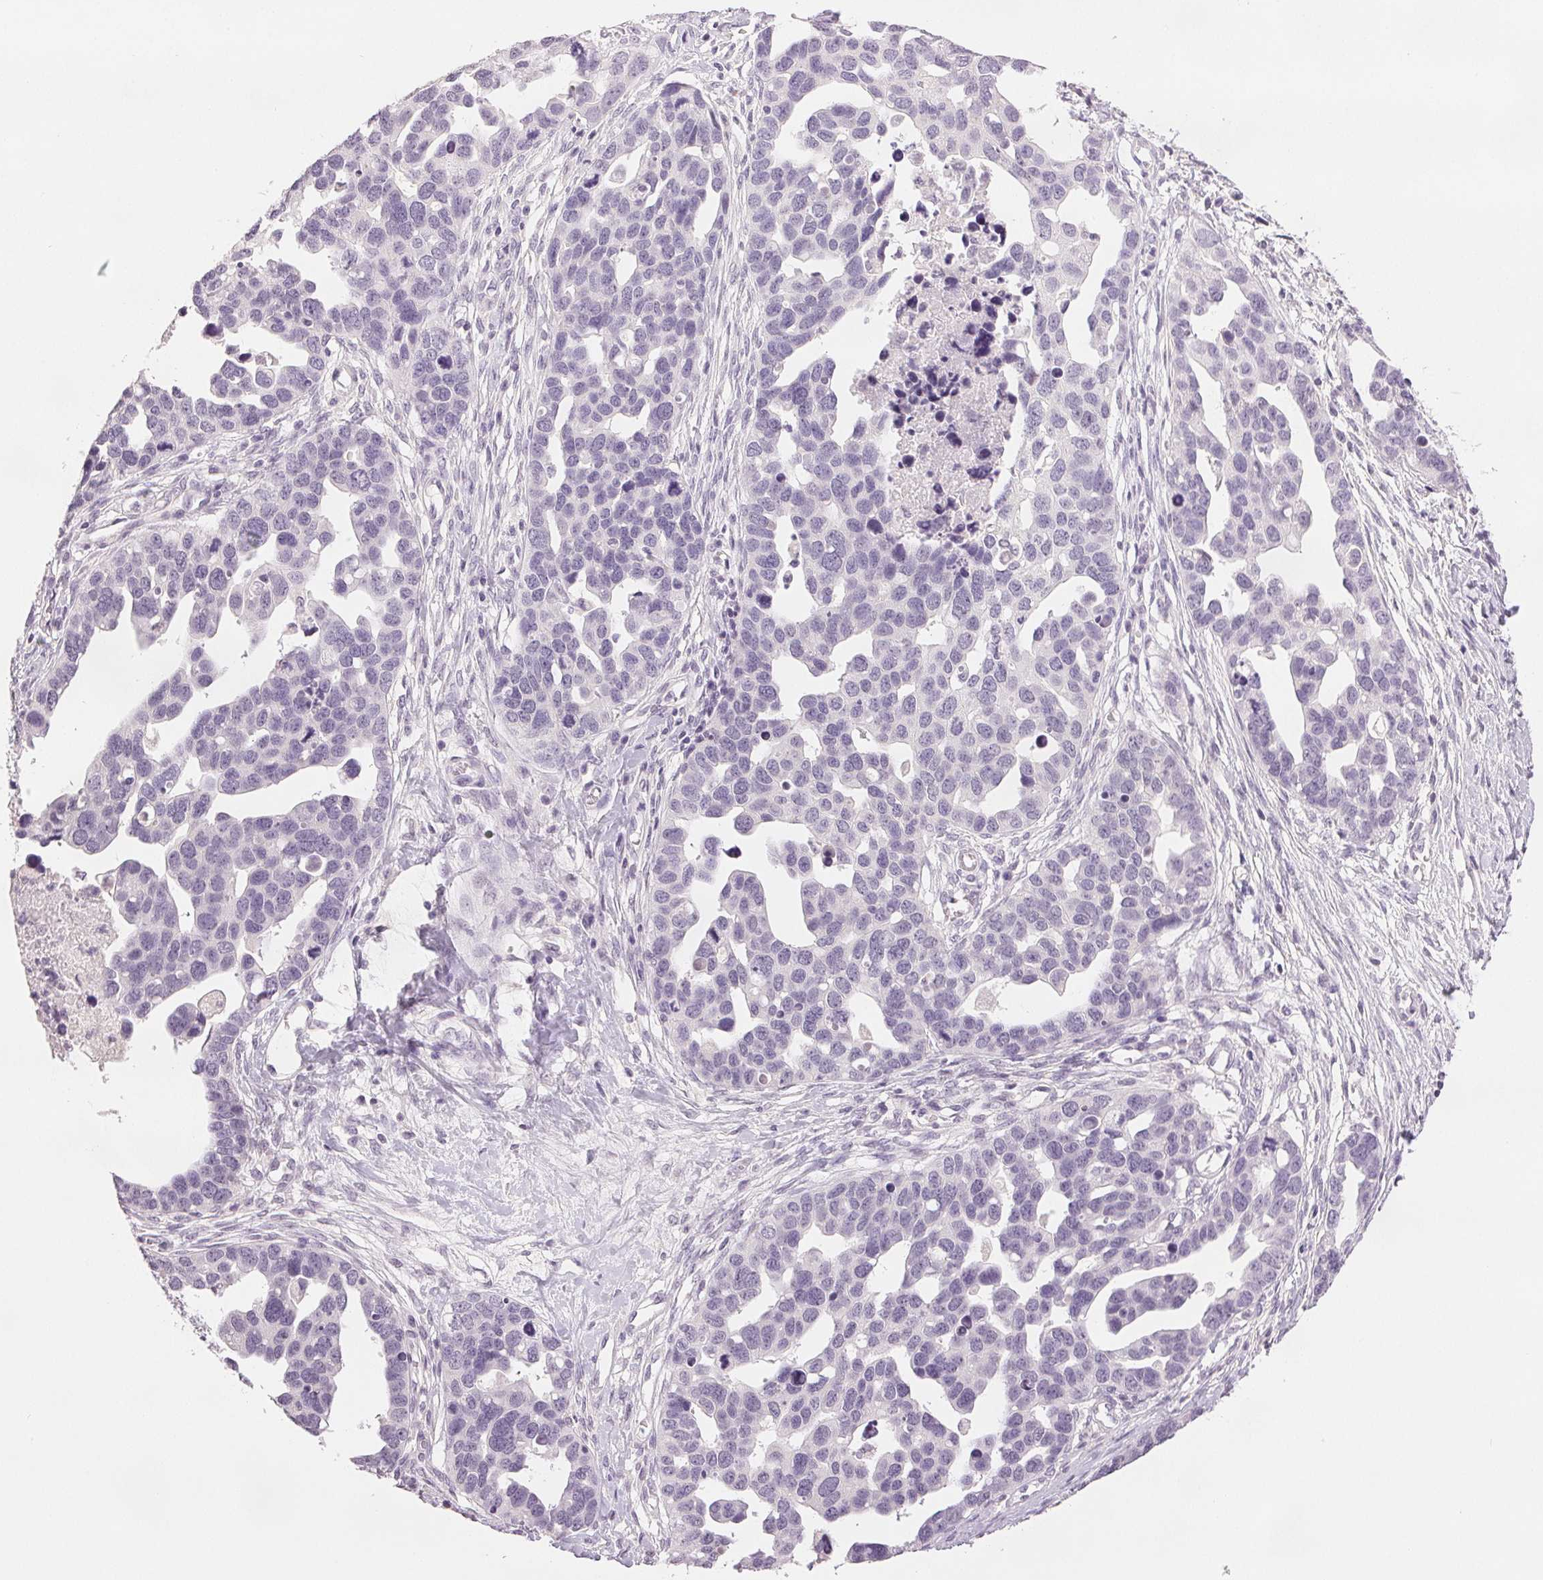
{"staining": {"intensity": "negative", "quantity": "none", "location": "none"}, "tissue": "ovarian cancer", "cell_type": "Tumor cells", "image_type": "cancer", "snomed": [{"axis": "morphology", "description": "Cystadenocarcinoma, serous, NOS"}, {"axis": "topography", "description": "Ovary"}], "caption": "Immunohistochemistry (IHC) image of neoplastic tissue: ovarian cancer (serous cystadenocarcinoma) stained with DAB (3,3'-diaminobenzidine) displays no significant protein positivity in tumor cells.", "gene": "SCGN", "patient": {"sex": "female", "age": 54}}